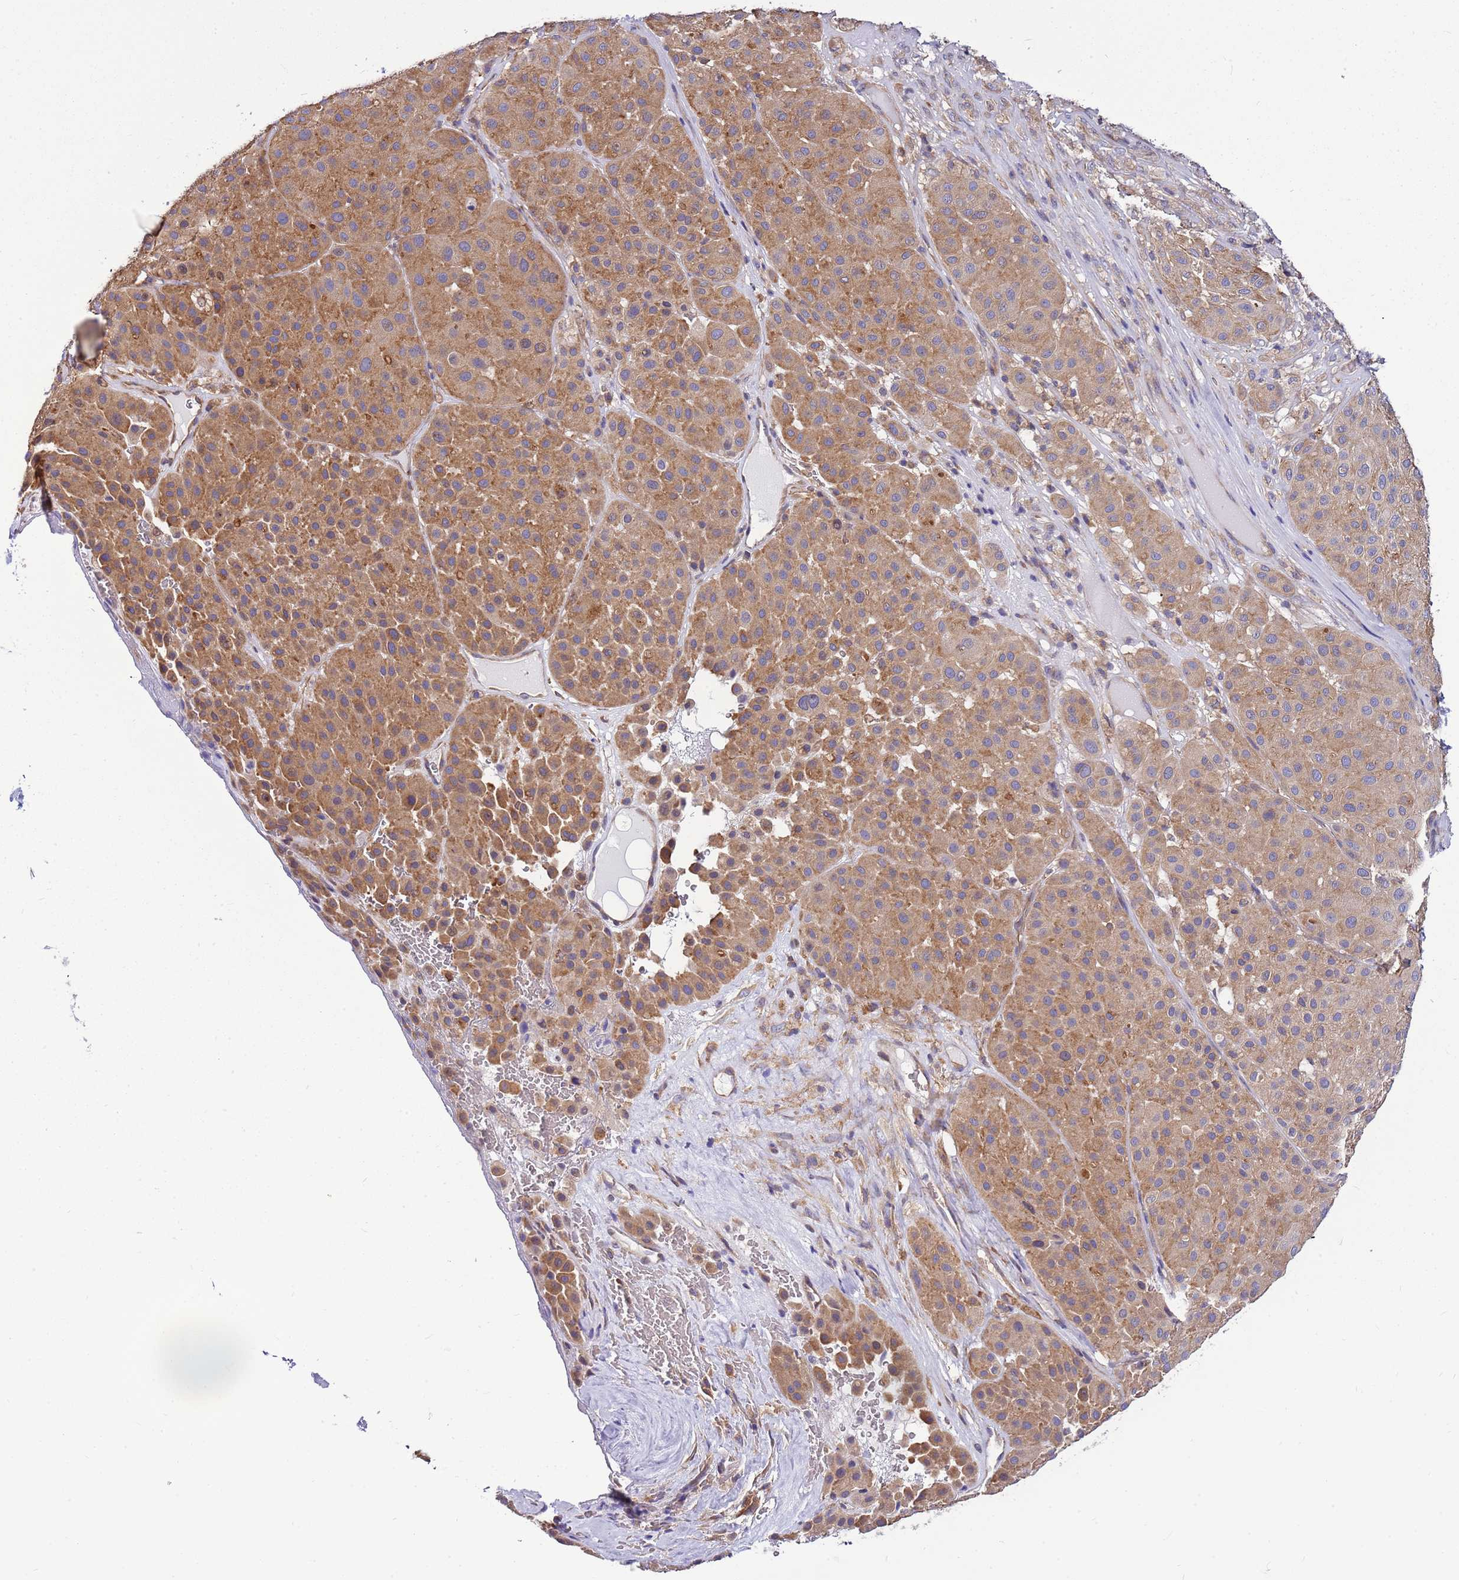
{"staining": {"intensity": "moderate", "quantity": ">75%", "location": "cytoplasmic/membranous"}, "tissue": "melanoma", "cell_type": "Tumor cells", "image_type": "cancer", "snomed": [{"axis": "morphology", "description": "Malignant melanoma, Metastatic site"}, {"axis": "topography", "description": "Smooth muscle"}], "caption": "DAB immunohistochemical staining of melanoma displays moderate cytoplasmic/membranous protein positivity in about >75% of tumor cells.", "gene": "ATXN2L", "patient": {"sex": "male", "age": 41}}